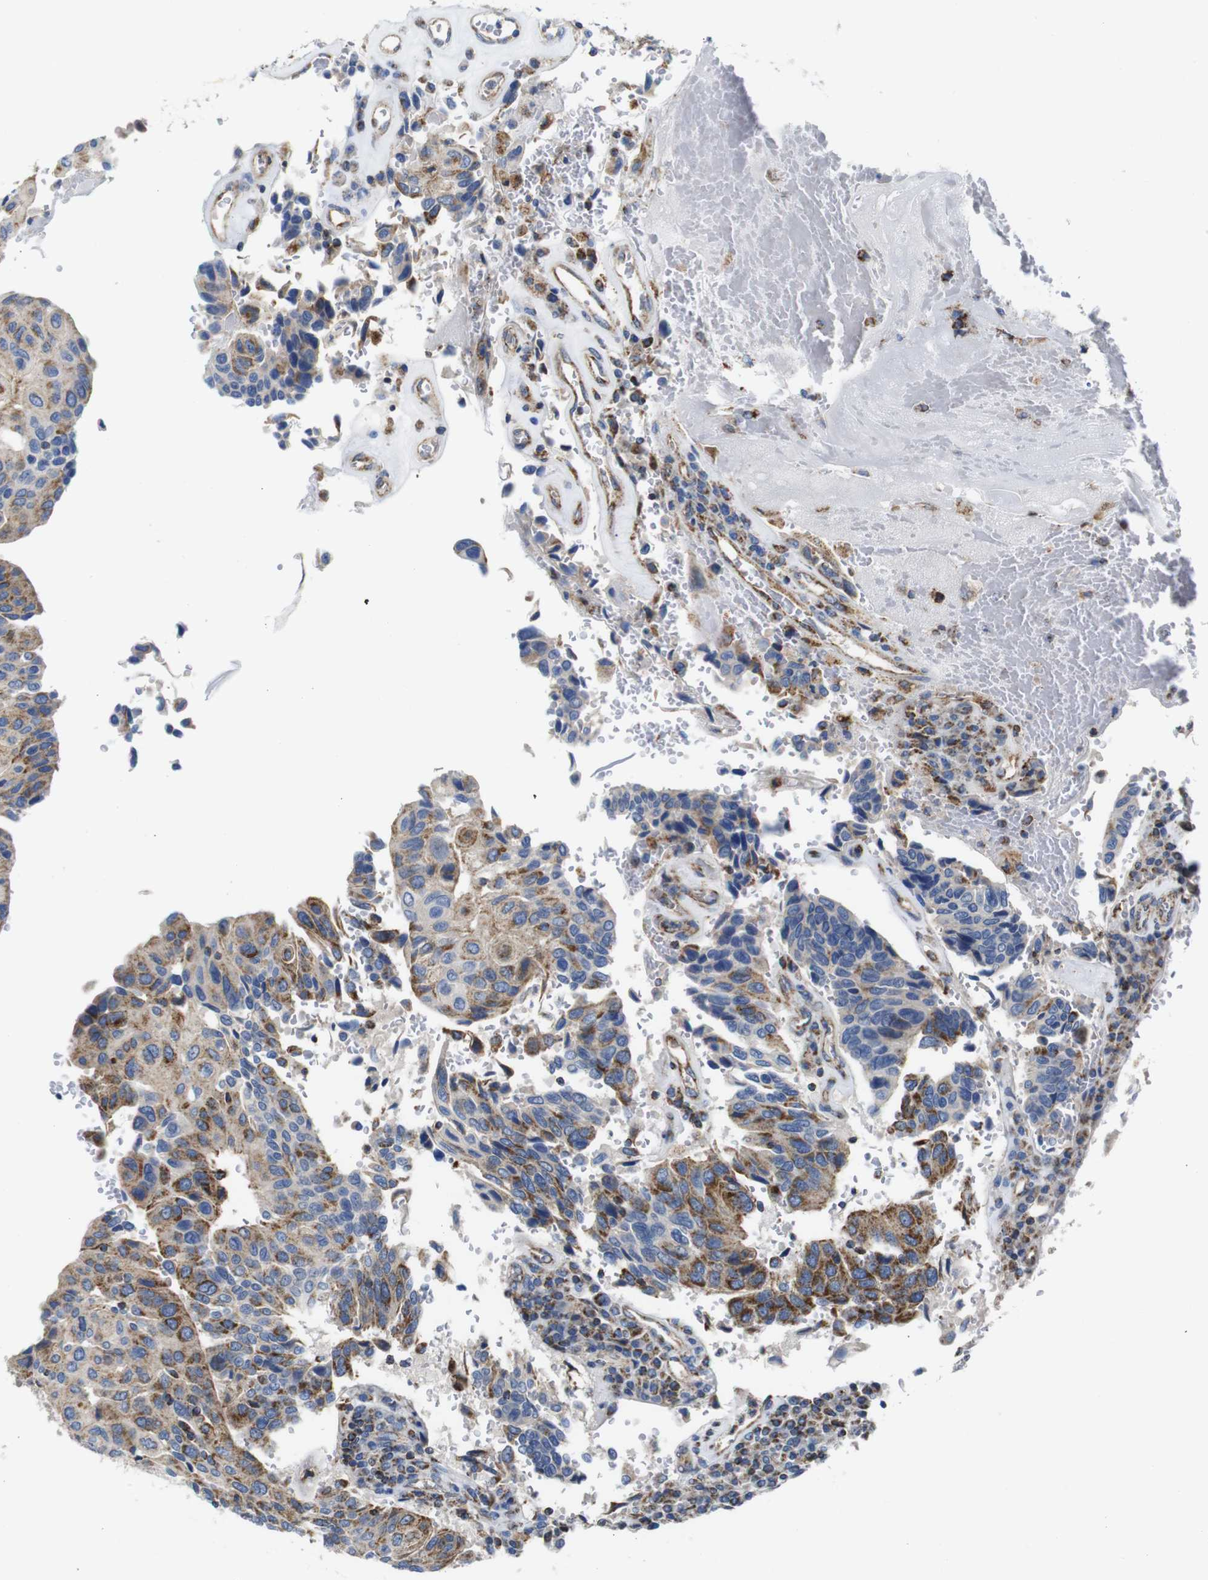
{"staining": {"intensity": "moderate", "quantity": ">75%", "location": "cytoplasmic/membranous"}, "tissue": "urothelial cancer", "cell_type": "Tumor cells", "image_type": "cancer", "snomed": [{"axis": "morphology", "description": "Urothelial carcinoma, High grade"}, {"axis": "topography", "description": "Urinary bladder"}], "caption": "A brown stain labels moderate cytoplasmic/membranous positivity of a protein in urothelial carcinoma (high-grade) tumor cells.", "gene": "PDCD1LG2", "patient": {"sex": "male", "age": 66}}